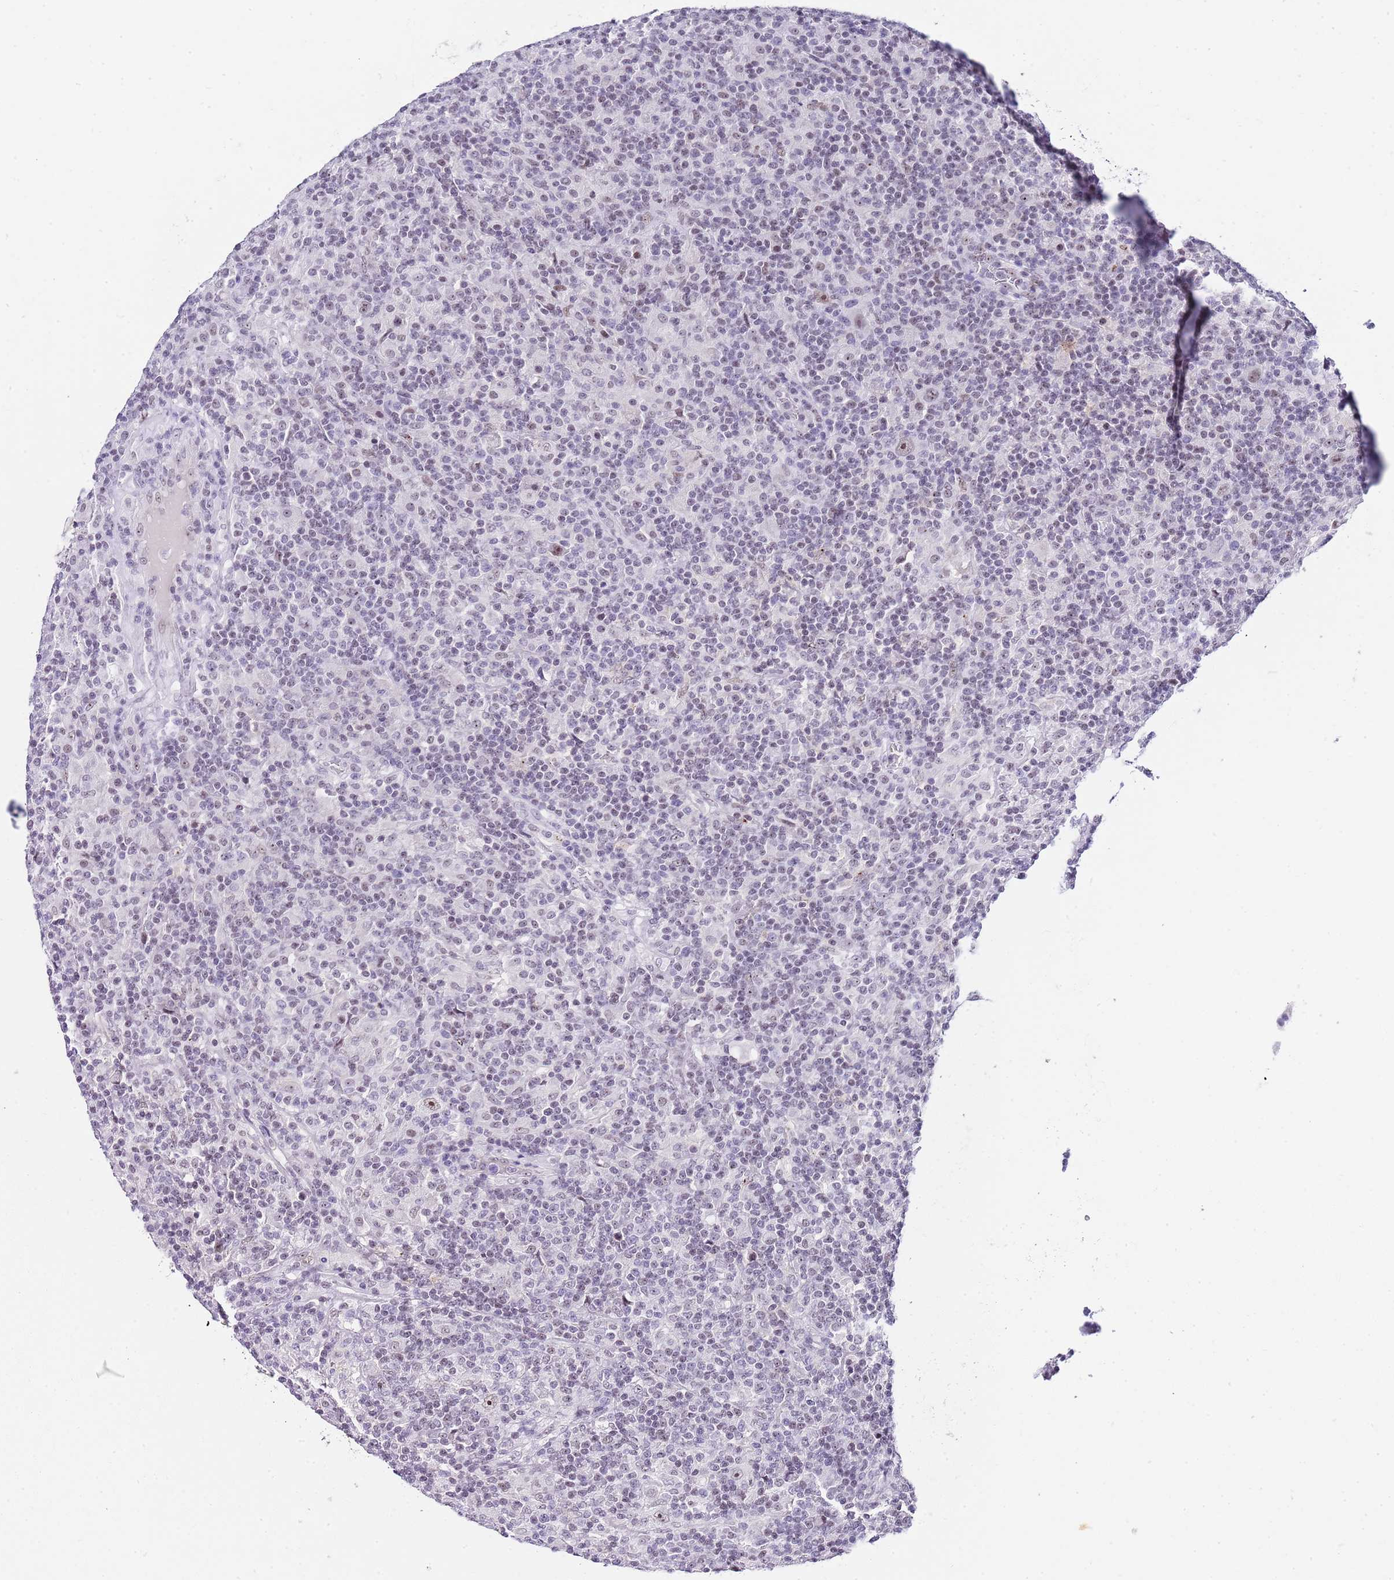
{"staining": {"intensity": "weak", "quantity": "25%-75%", "location": "nuclear"}, "tissue": "lymphoma", "cell_type": "Tumor cells", "image_type": "cancer", "snomed": [{"axis": "morphology", "description": "Hodgkin's disease, NOS"}, {"axis": "topography", "description": "Lymph node"}], "caption": "Hodgkin's disease was stained to show a protein in brown. There is low levels of weak nuclear staining in about 25%-75% of tumor cells.", "gene": "NOP56", "patient": {"sex": "male", "age": 70}}